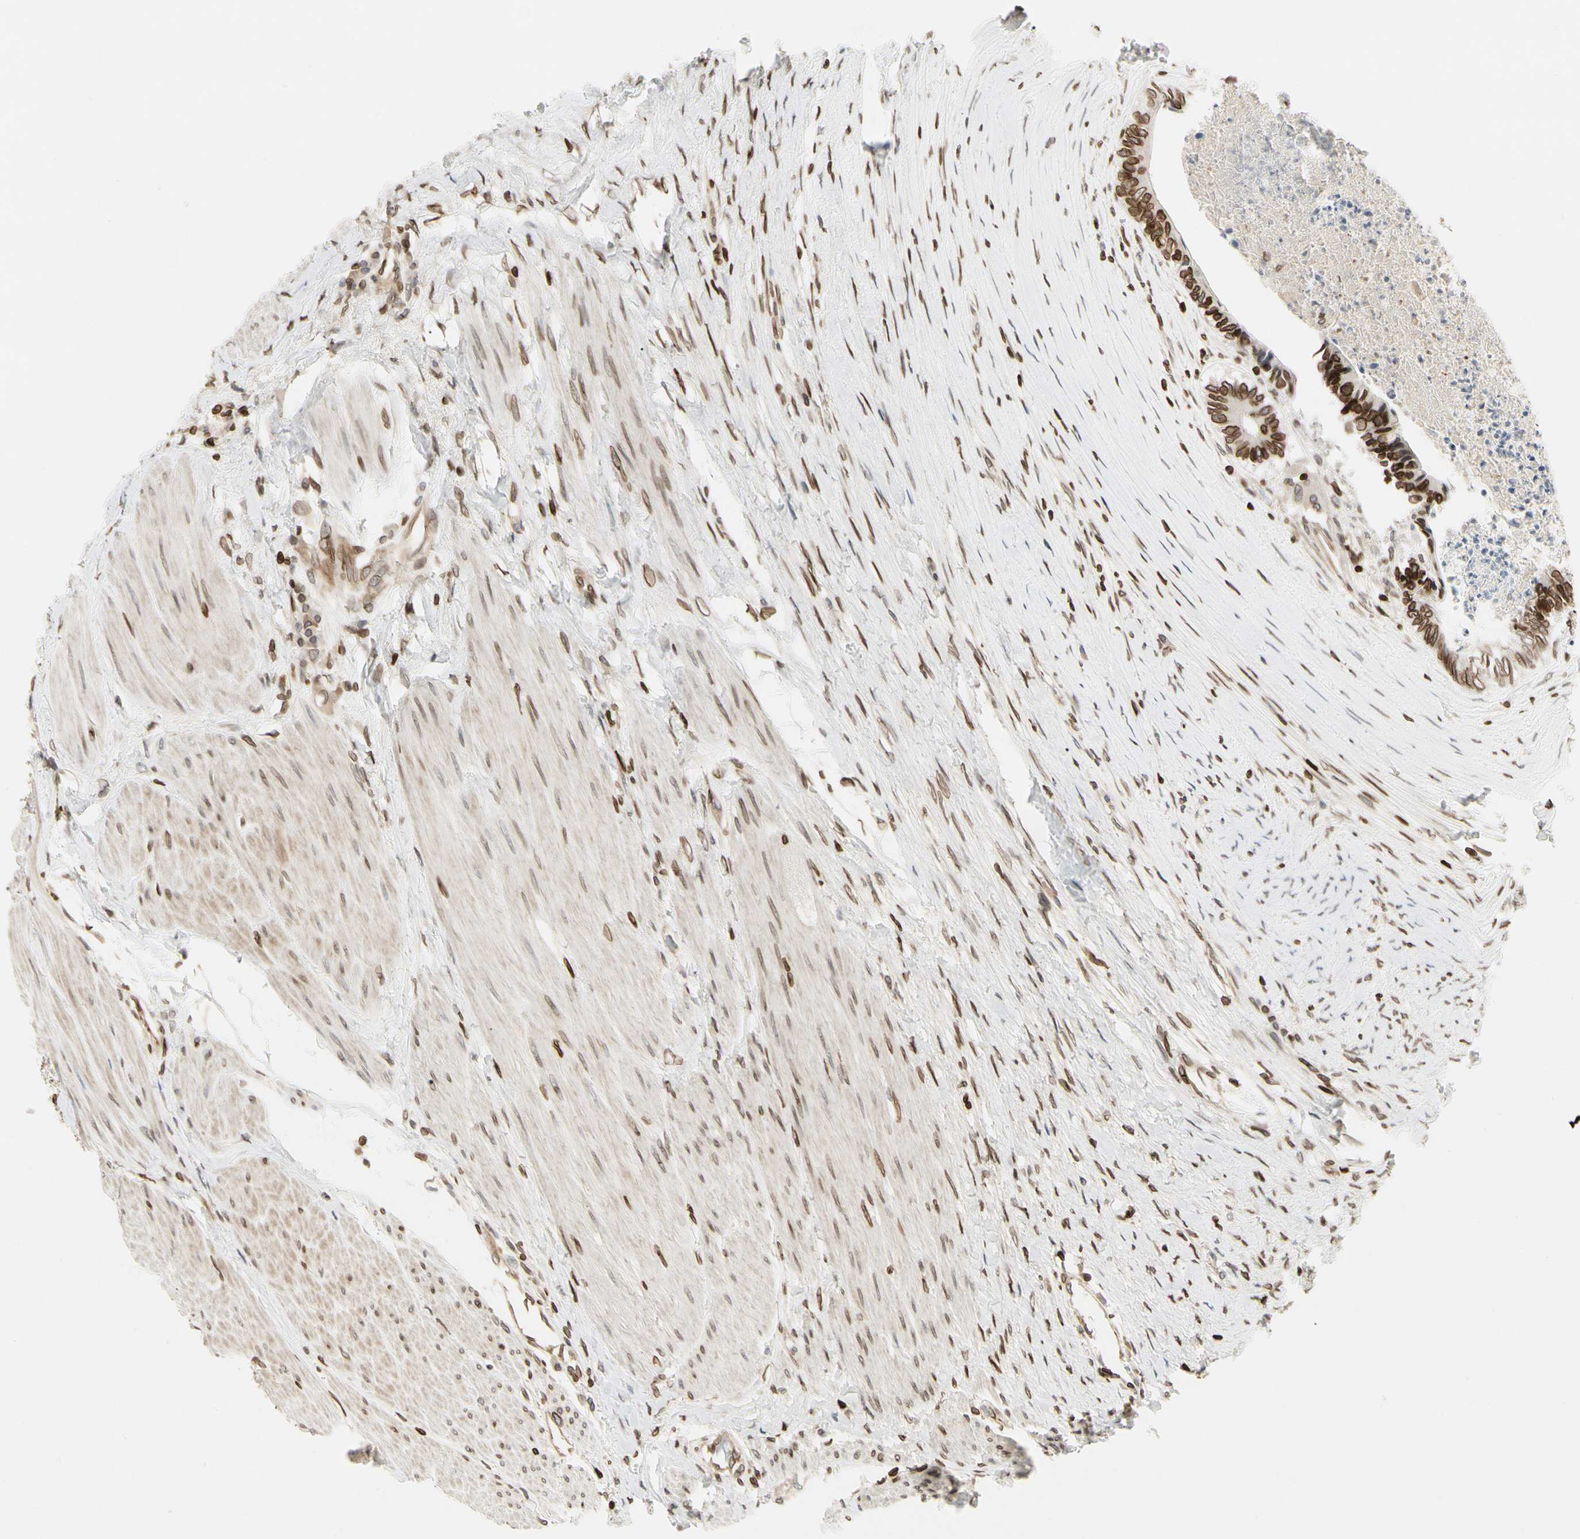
{"staining": {"intensity": "strong", "quantity": ">75%", "location": "cytoplasmic/membranous,nuclear"}, "tissue": "colorectal cancer", "cell_type": "Tumor cells", "image_type": "cancer", "snomed": [{"axis": "morphology", "description": "Adenocarcinoma, NOS"}, {"axis": "topography", "description": "Rectum"}], "caption": "Immunohistochemical staining of human colorectal cancer exhibits high levels of strong cytoplasmic/membranous and nuclear staining in approximately >75% of tumor cells.", "gene": "TMPO", "patient": {"sex": "male", "age": 63}}